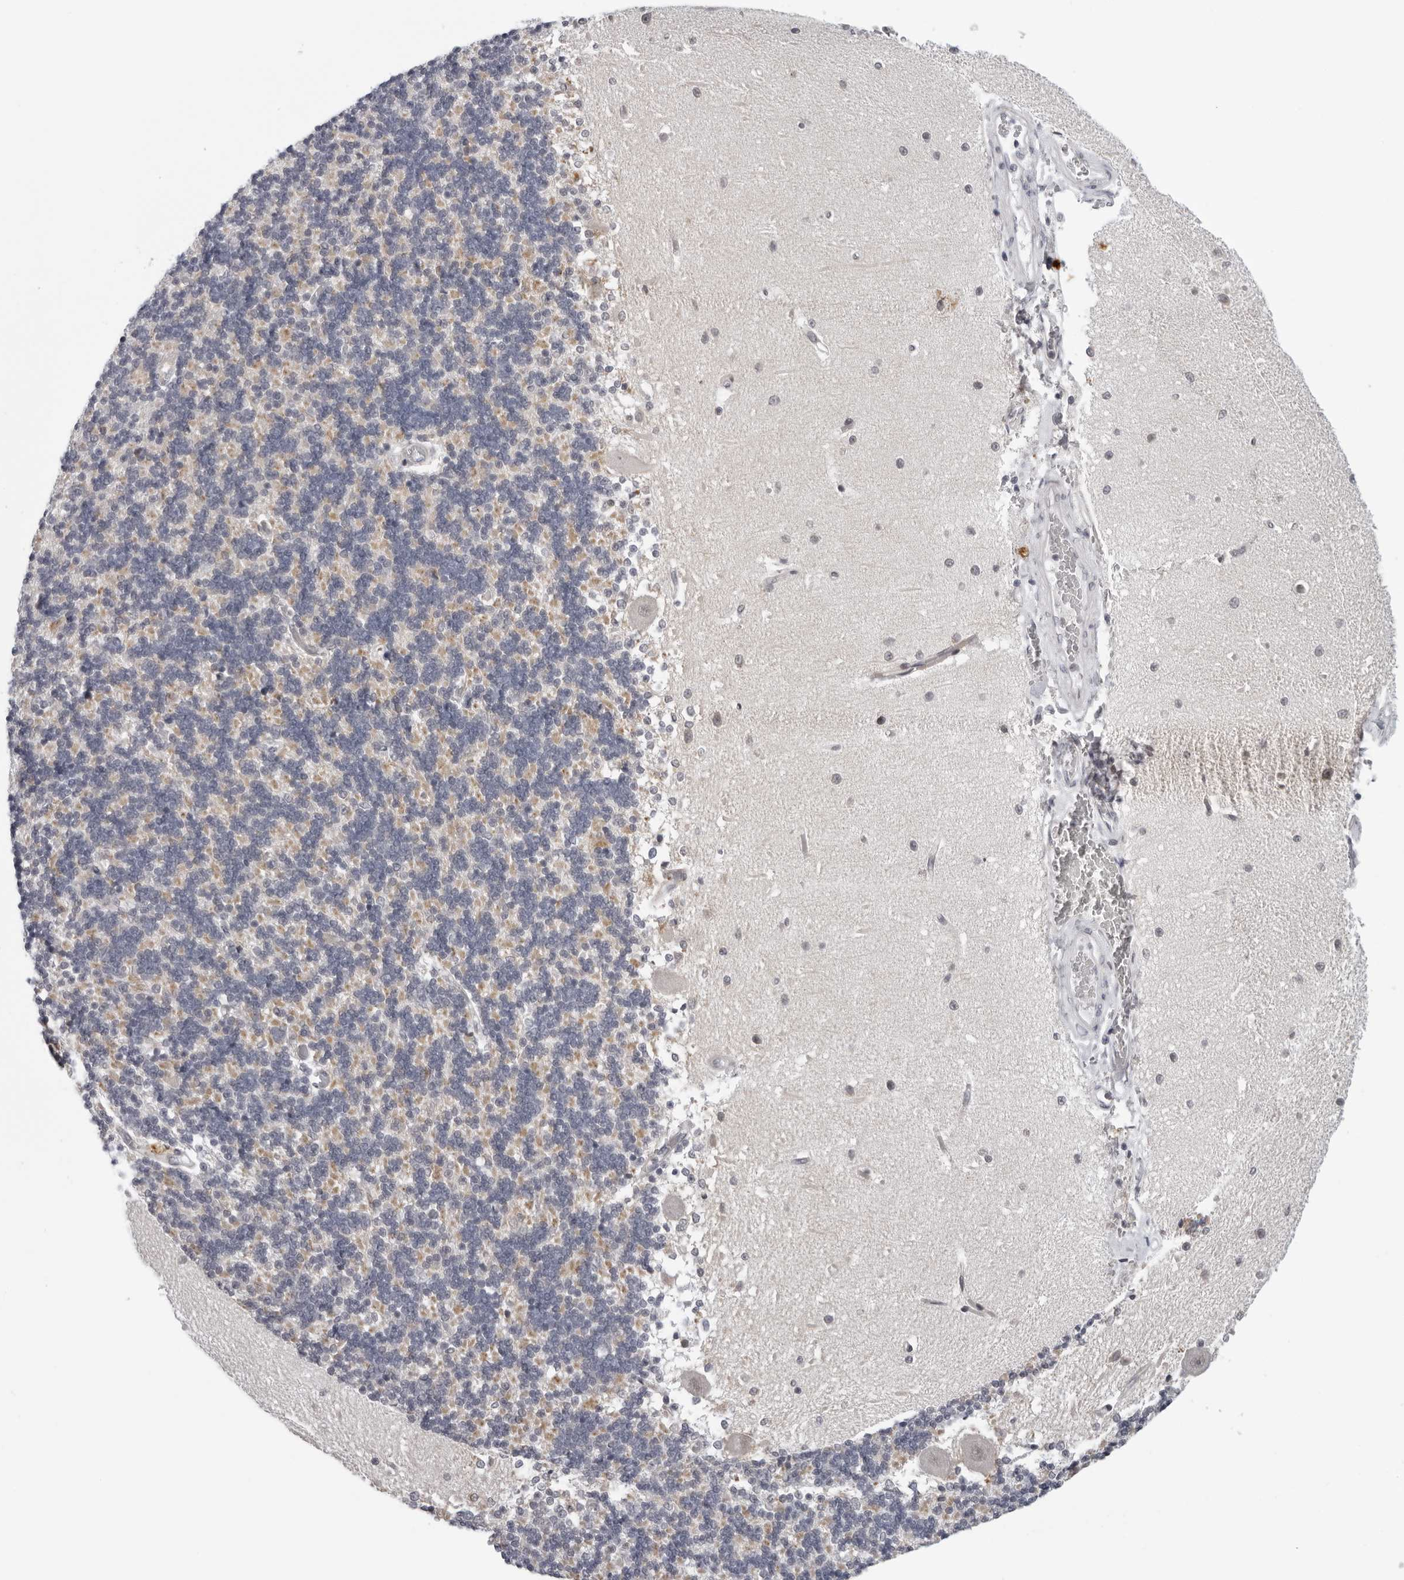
{"staining": {"intensity": "moderate", "quantity": "<25%", "location": "cytoplasmic/membranous"}, "tissue": "cerebellum", "cell_type": "Cells in granular layer", "image_type": "normal", "snomed": [{"axis": "morphology", "description": "Normal tissue, NOS"}, {"axis": "topography", "description": "Cerebellum"}], "caption": "High-magnification brightfield microscopy of benign cerebellum stained with DAB (brown) and counterstained with hematoxylin (blue). cells in granular layer exhibit moderate cytoplasmic/membranous staining is seen in about<25% of cells. Nuclei are stained in blue.", "gene": "CPT2", "patient": {"sex": "male", "age": 37}}